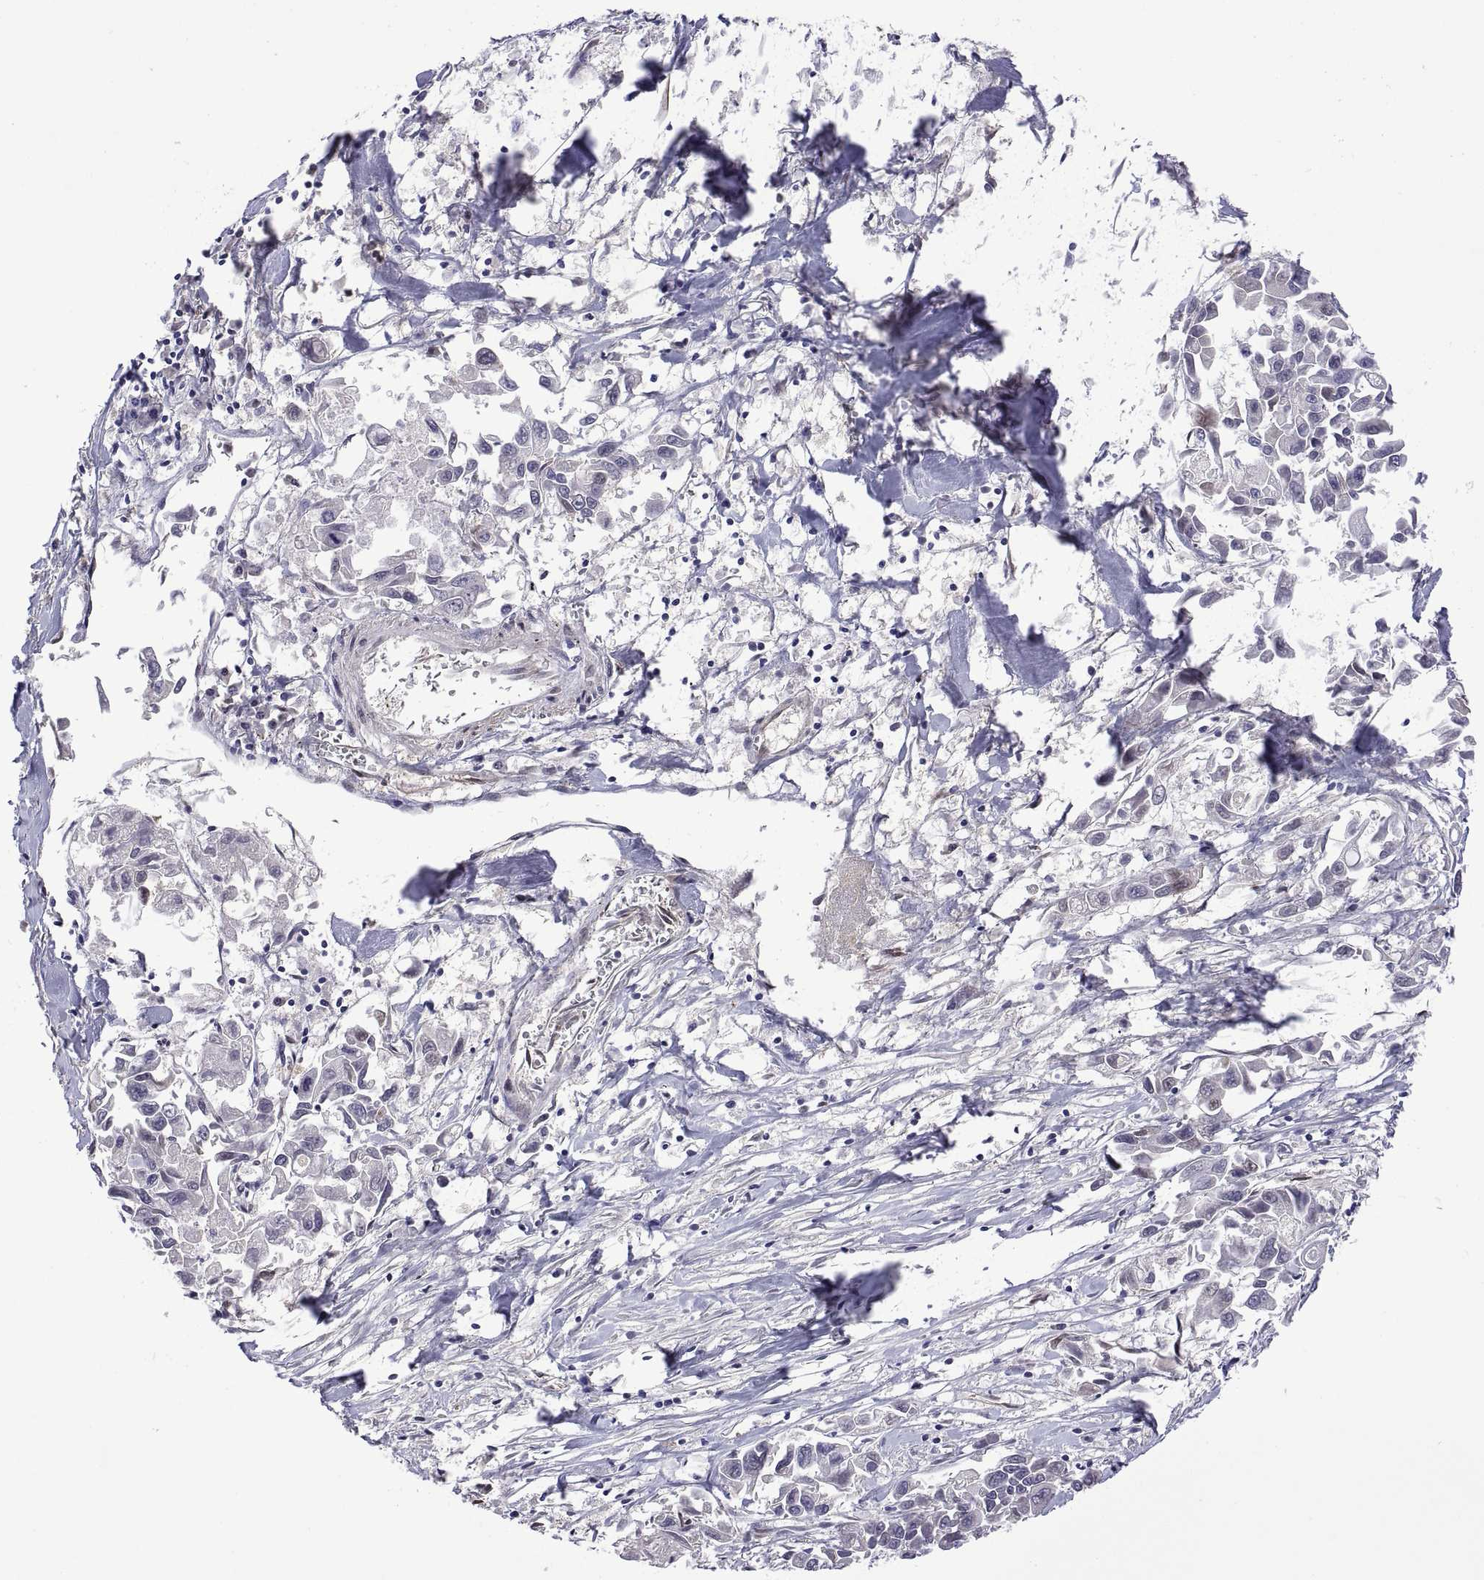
{"staining": {"intensity": "negative", "quantity": "none", "location": "none"}, "tissue": "pancreatic cancer", "cell_type": "Tumor cells", "image_type": "cancer", "snomed": [{"axis": "morphology", "description": "Adenocarcinoma, NOS"}, {"axis": "topography", "description": "Pancreas"}], "caption": "Immunohistochemistry of human pancreatic cancer (adenocarcinoma) exhibits no expression in tumor cells. (Brightfield microscopy of DAB immunohistochemistry at high magnification).", "gene": "NR4A1", "patient": {"sex": "female", "age": 83}}